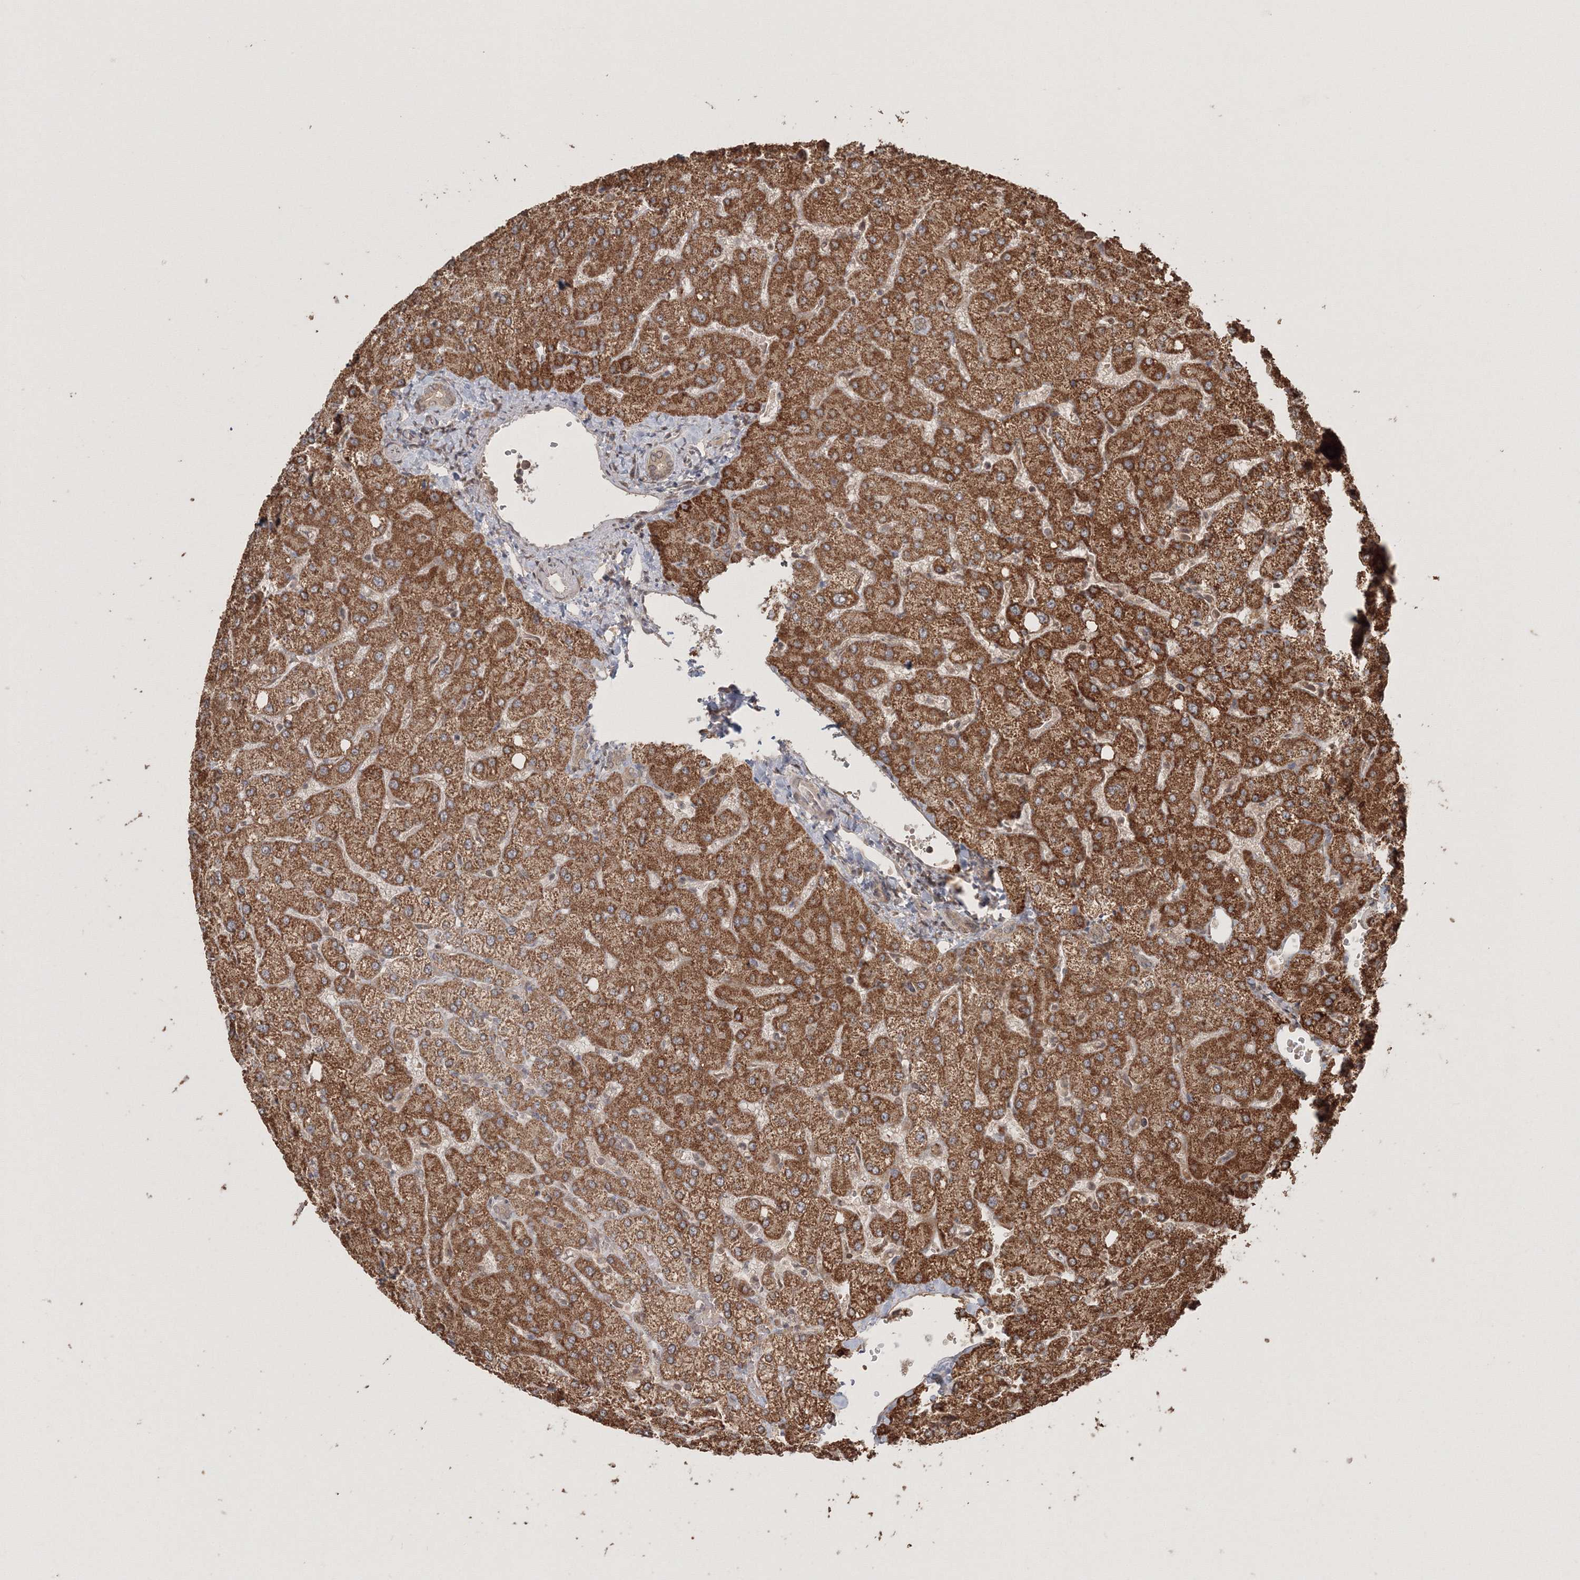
{"staining": {"intensity": "weak", "quantity": ">75%", "location": "cytoplasmic/membranous"}, "tissue": "liver", "cell_type": "Cholangiocytes", "image_type": "normal", "snomed": [{"axis": "morphology", "description": "Normal tissue, NOS"}, {"axis": "topography", "description": "Liver"}], "caption": "Immunohistochemical staining of benign liver exhibits >75% levels of weak cytoplasmic/membranous protein staining in about >75% of cholangiocytes.", "gene": "CCDC122", "patient": {"sex": "female", "age": 54}}